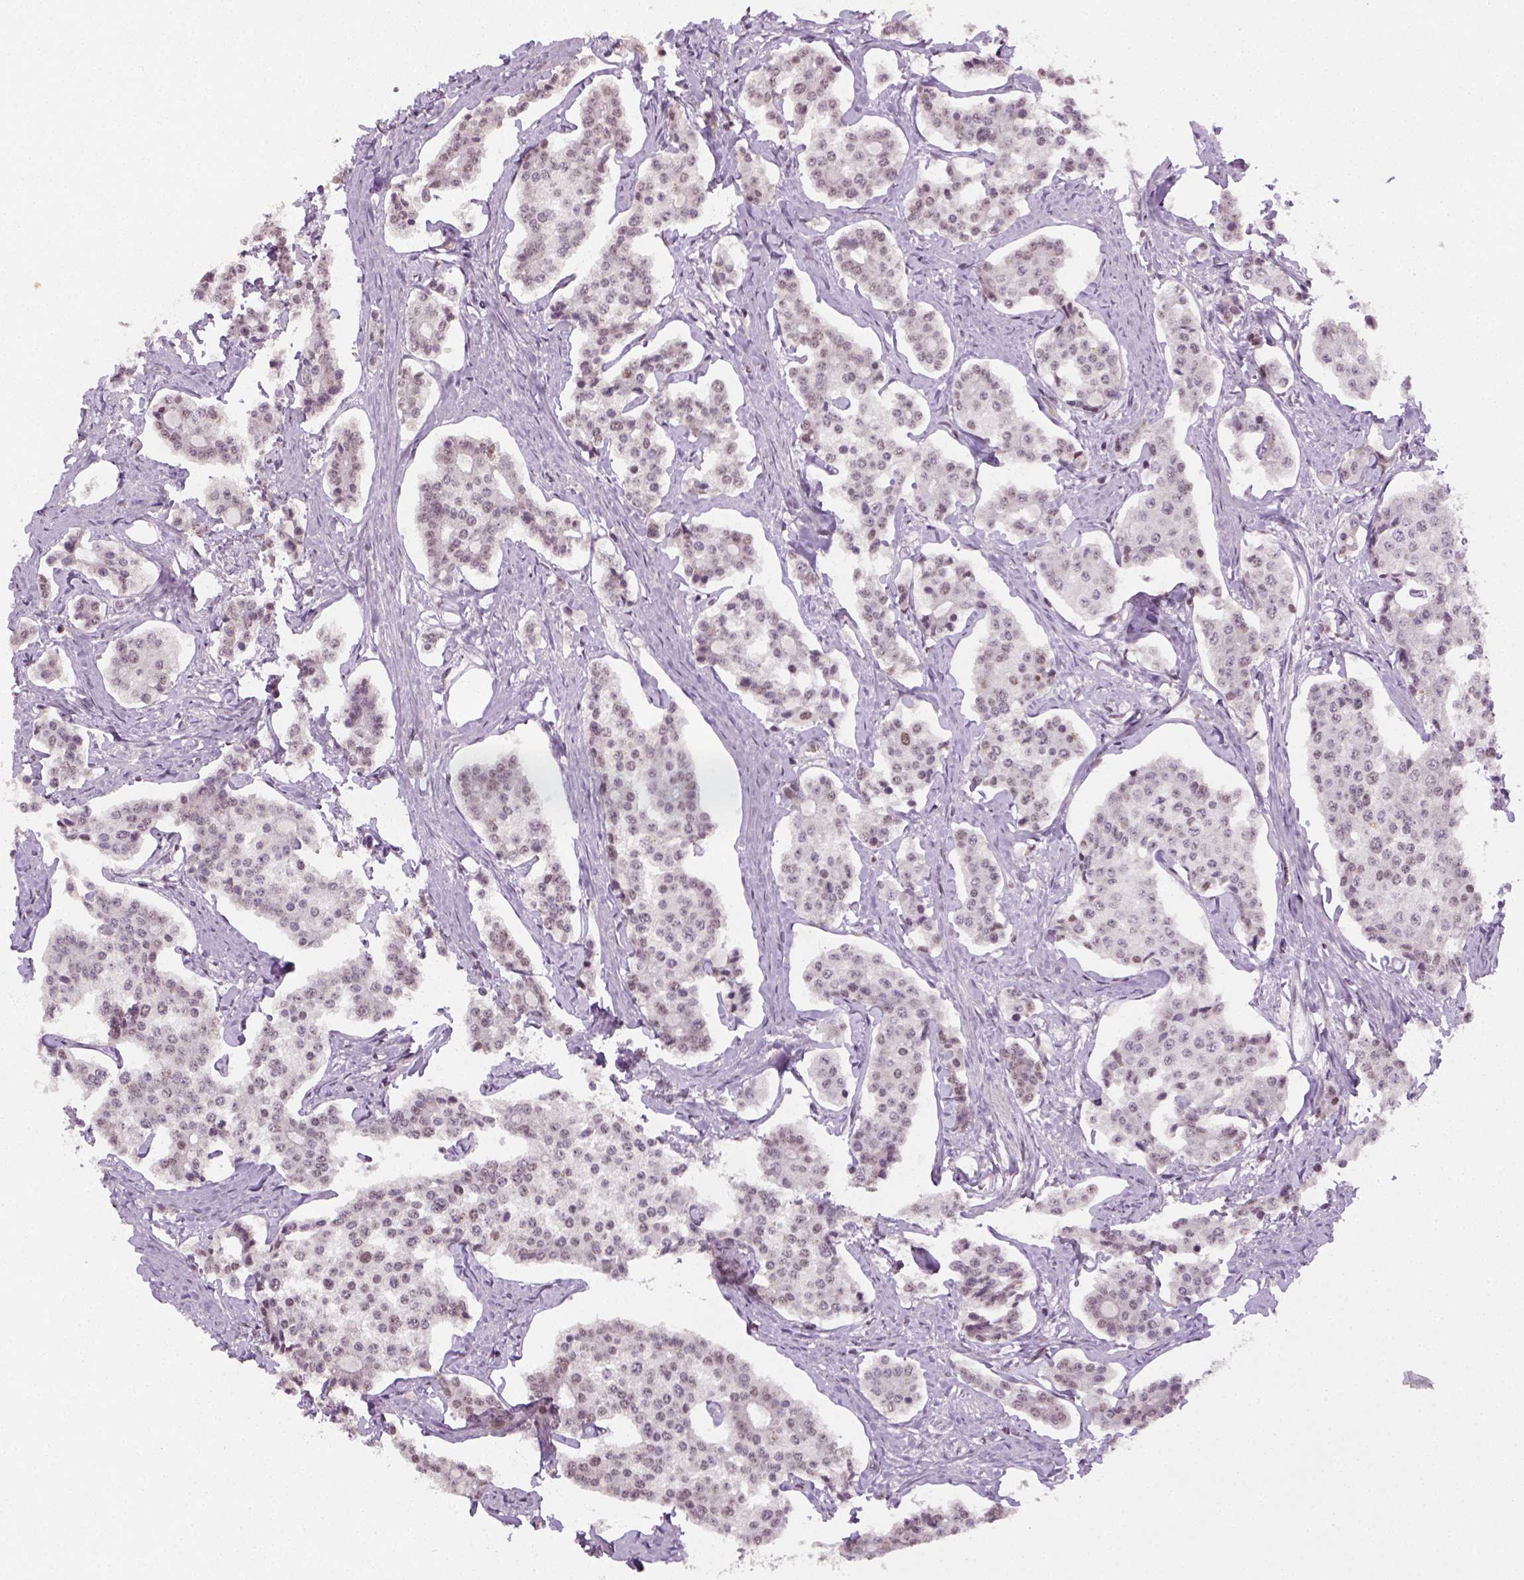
{"staining": {"intensity": "weak", "quantity": "25%-75%", "location": "nuclear"}, "tissue": "carcinoid", "cell_type": "Tumor cells", "image_type": "cancer", "snomed": [{"axis": "morphology", "description": "Carcinoid, malignant, NOS"}, {"axis": "topography", "description": "Small intestine"}], "caption": "A brown stain highlights weak nuclear staining of a protein in human malignant carcinoid tumor cells.", "gene": "FANCE", "patient": {"sex": "female", "age": 65}}